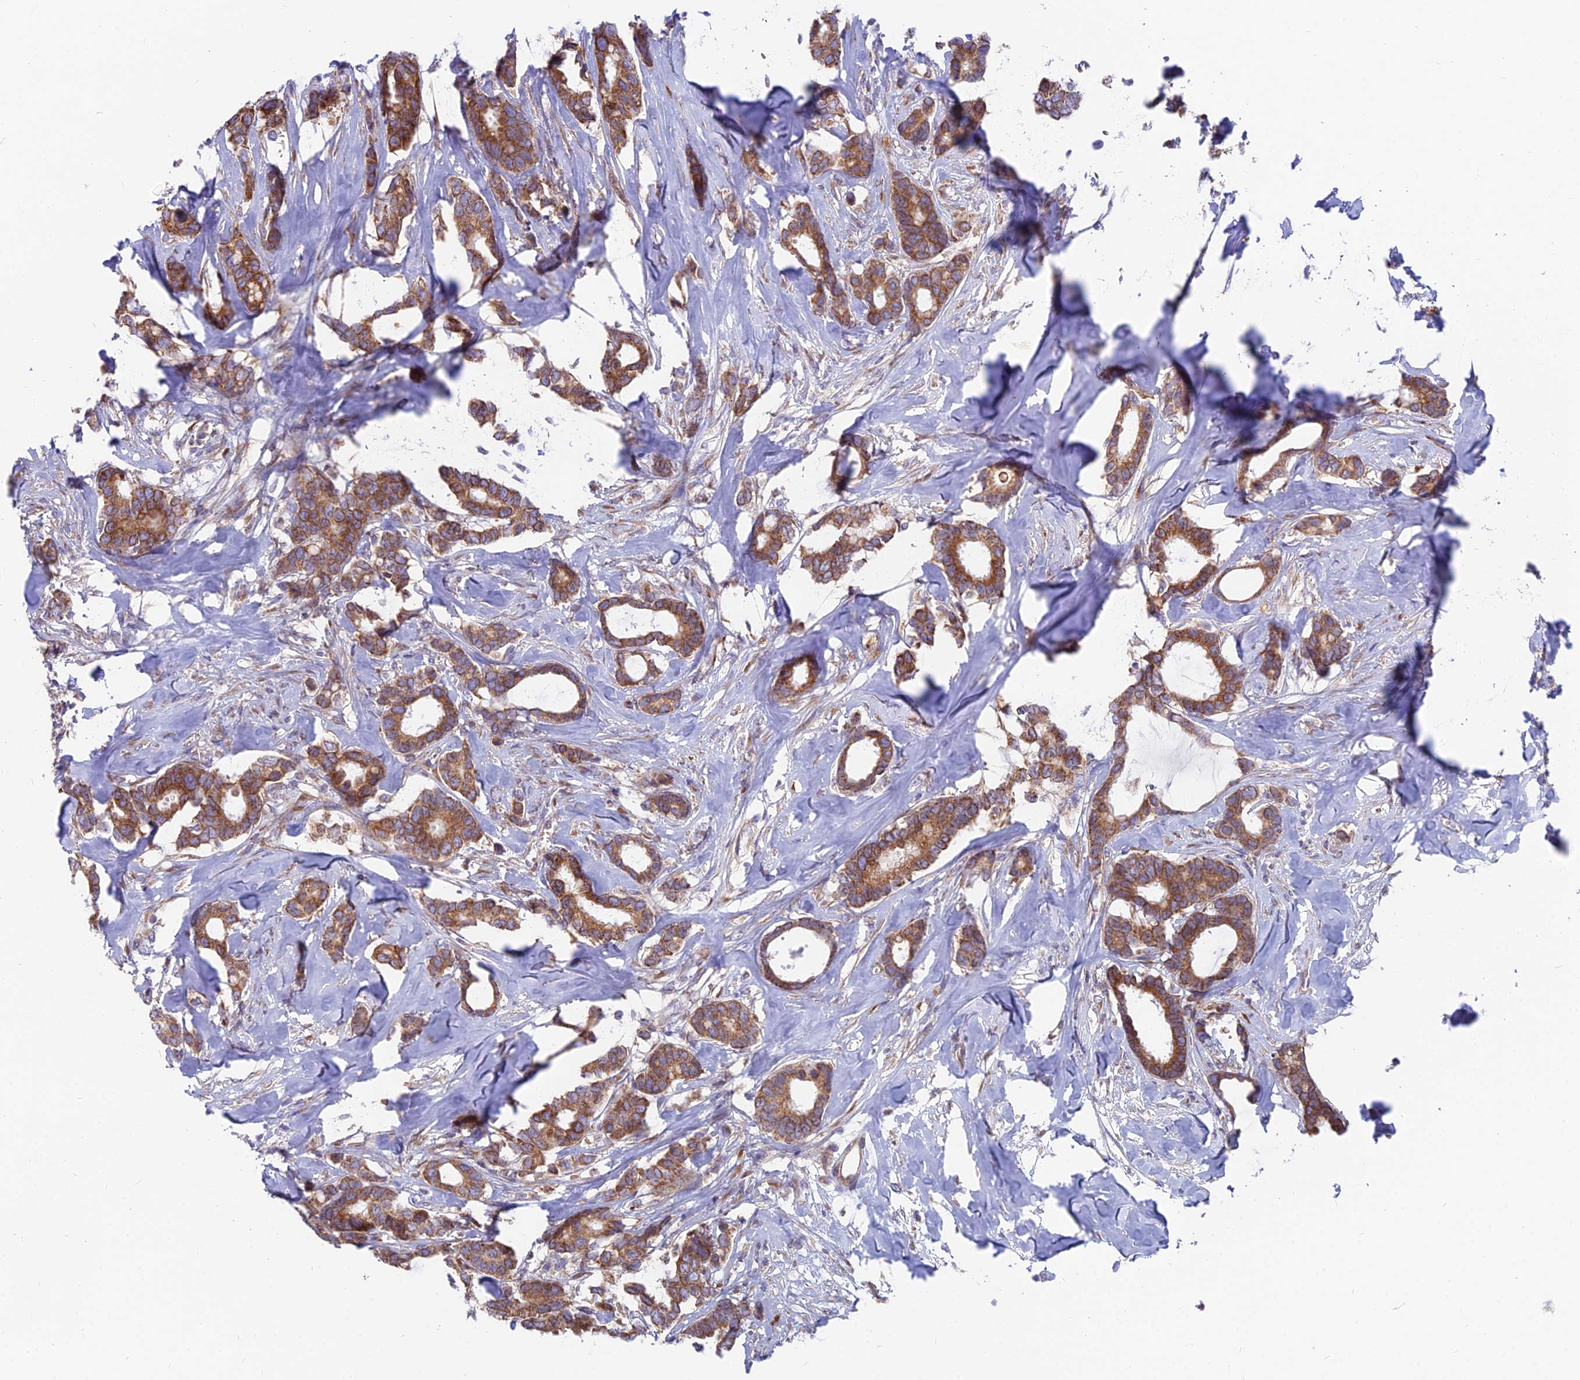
{"staining": {"intensity": "moderate", "quantity": ">75%", "location": "cytoplasmic/membranous"}, "tissue": "breast cancer", "cell_type": "Tumor cells", "image_type": "cancer", "snomed": [{"axis": "morphology", "description": "Duct carcinoma"}, {"axis": "topography", "description": "Breast"}], "caption": "Breast infiltrating ductal carcinoma tissue displays moderate cytoplasmic/membranous staining in about >75% of tumor cells", "gene": "TBC1D20", "patient": {"sex": "female", "age": 87}}